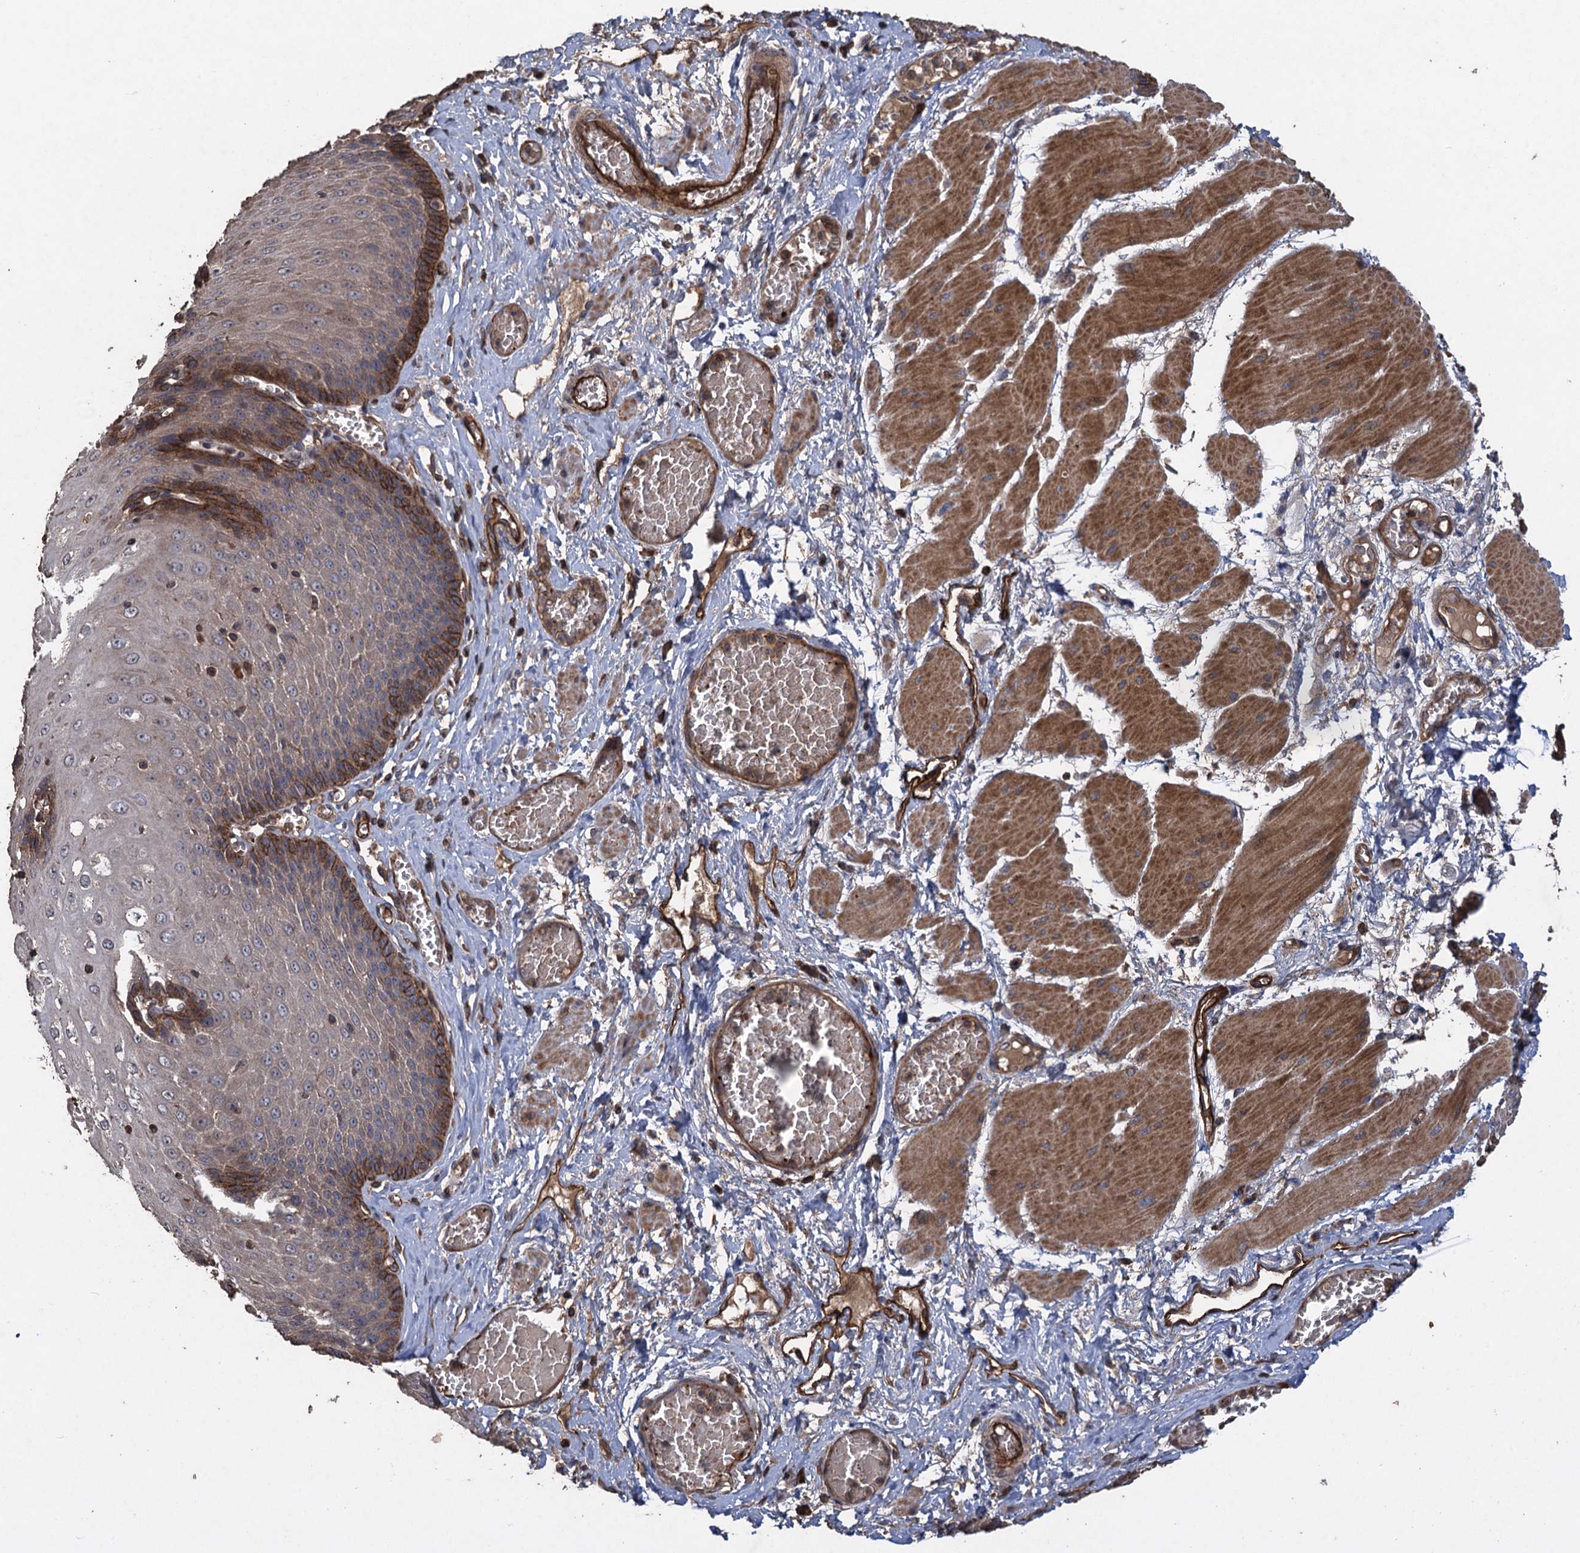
{"staining": {"intensity": "strong", "quantity": "<25%", "location": "cytoplasmic/membranous"}, "tissue": "esophagus", "cell_type": "Squamous epithelial cells", "image_type": "normal", "snomed": [{"axis": "morphology", "description": "Normal tissue, NOS"}, {"axis": "topography", "description": "Esophagus"}], "caption": "DAB (3,3'-diaminobenzidine) immunohistochemical staining of benign human esophagus shows strong cytoplasmic/membranous protein staining in about <25% of squamous epithelial cells.", "gene": "TXNDC11", "patient": {"sex": "male", "age": 60}}